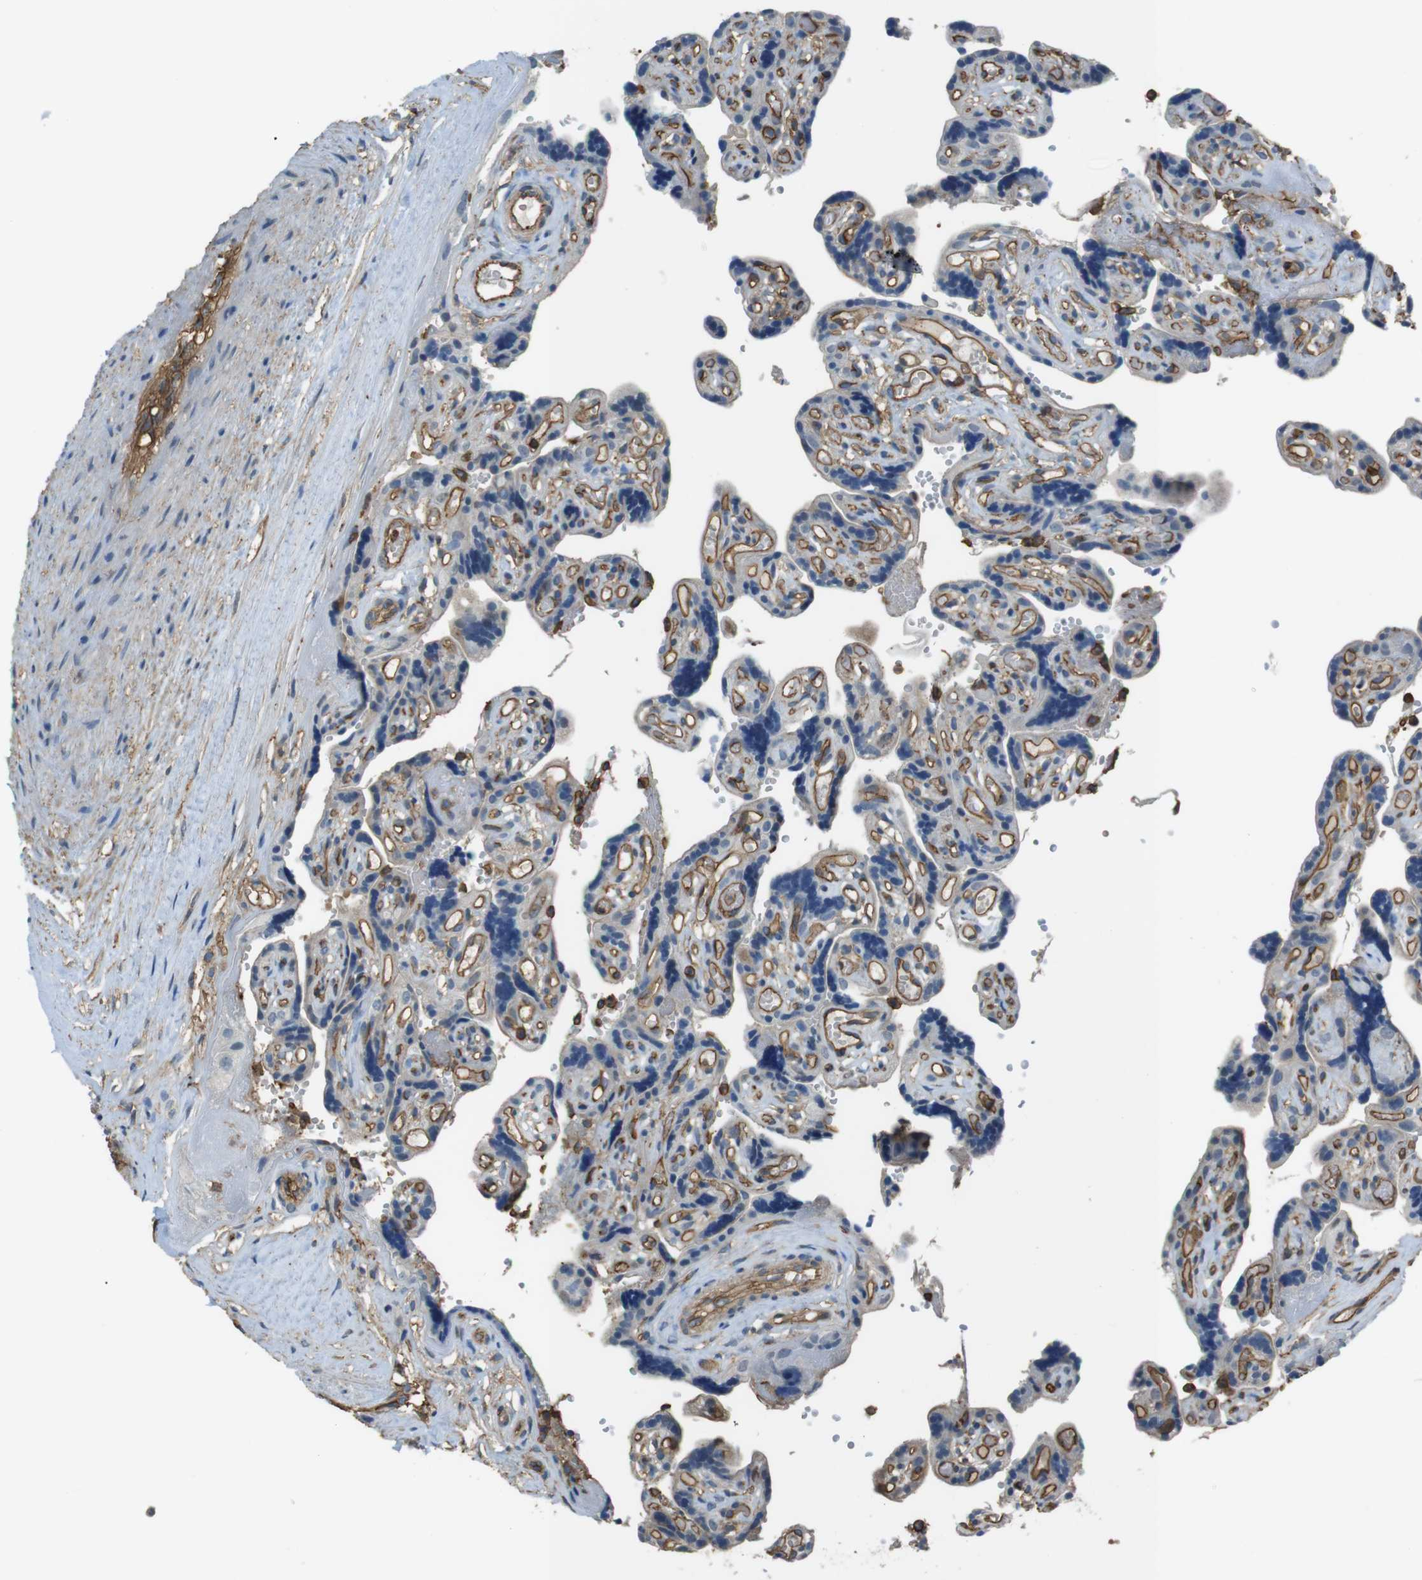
{"staining": {"intensity": "weak", "quantity": "25%-75%", "location": "cytoplasmic/membranous"}, "tissue": "placenta", "cell_type": "Decidual cells", "image_type": "normal", "snomed": [{"axis": "morphology", "description": "Normal tissue, NOS"}, {"axis": "topography", "description": "Placenta"}], "caption": "Immunohistochemical staining of benign placenta shows low levels of weak cytoplasmic/membranous staining in about 25%-75% of decidual cells.", "gene": "FCAR", "patient": {"sex": "female", "age": 30}}